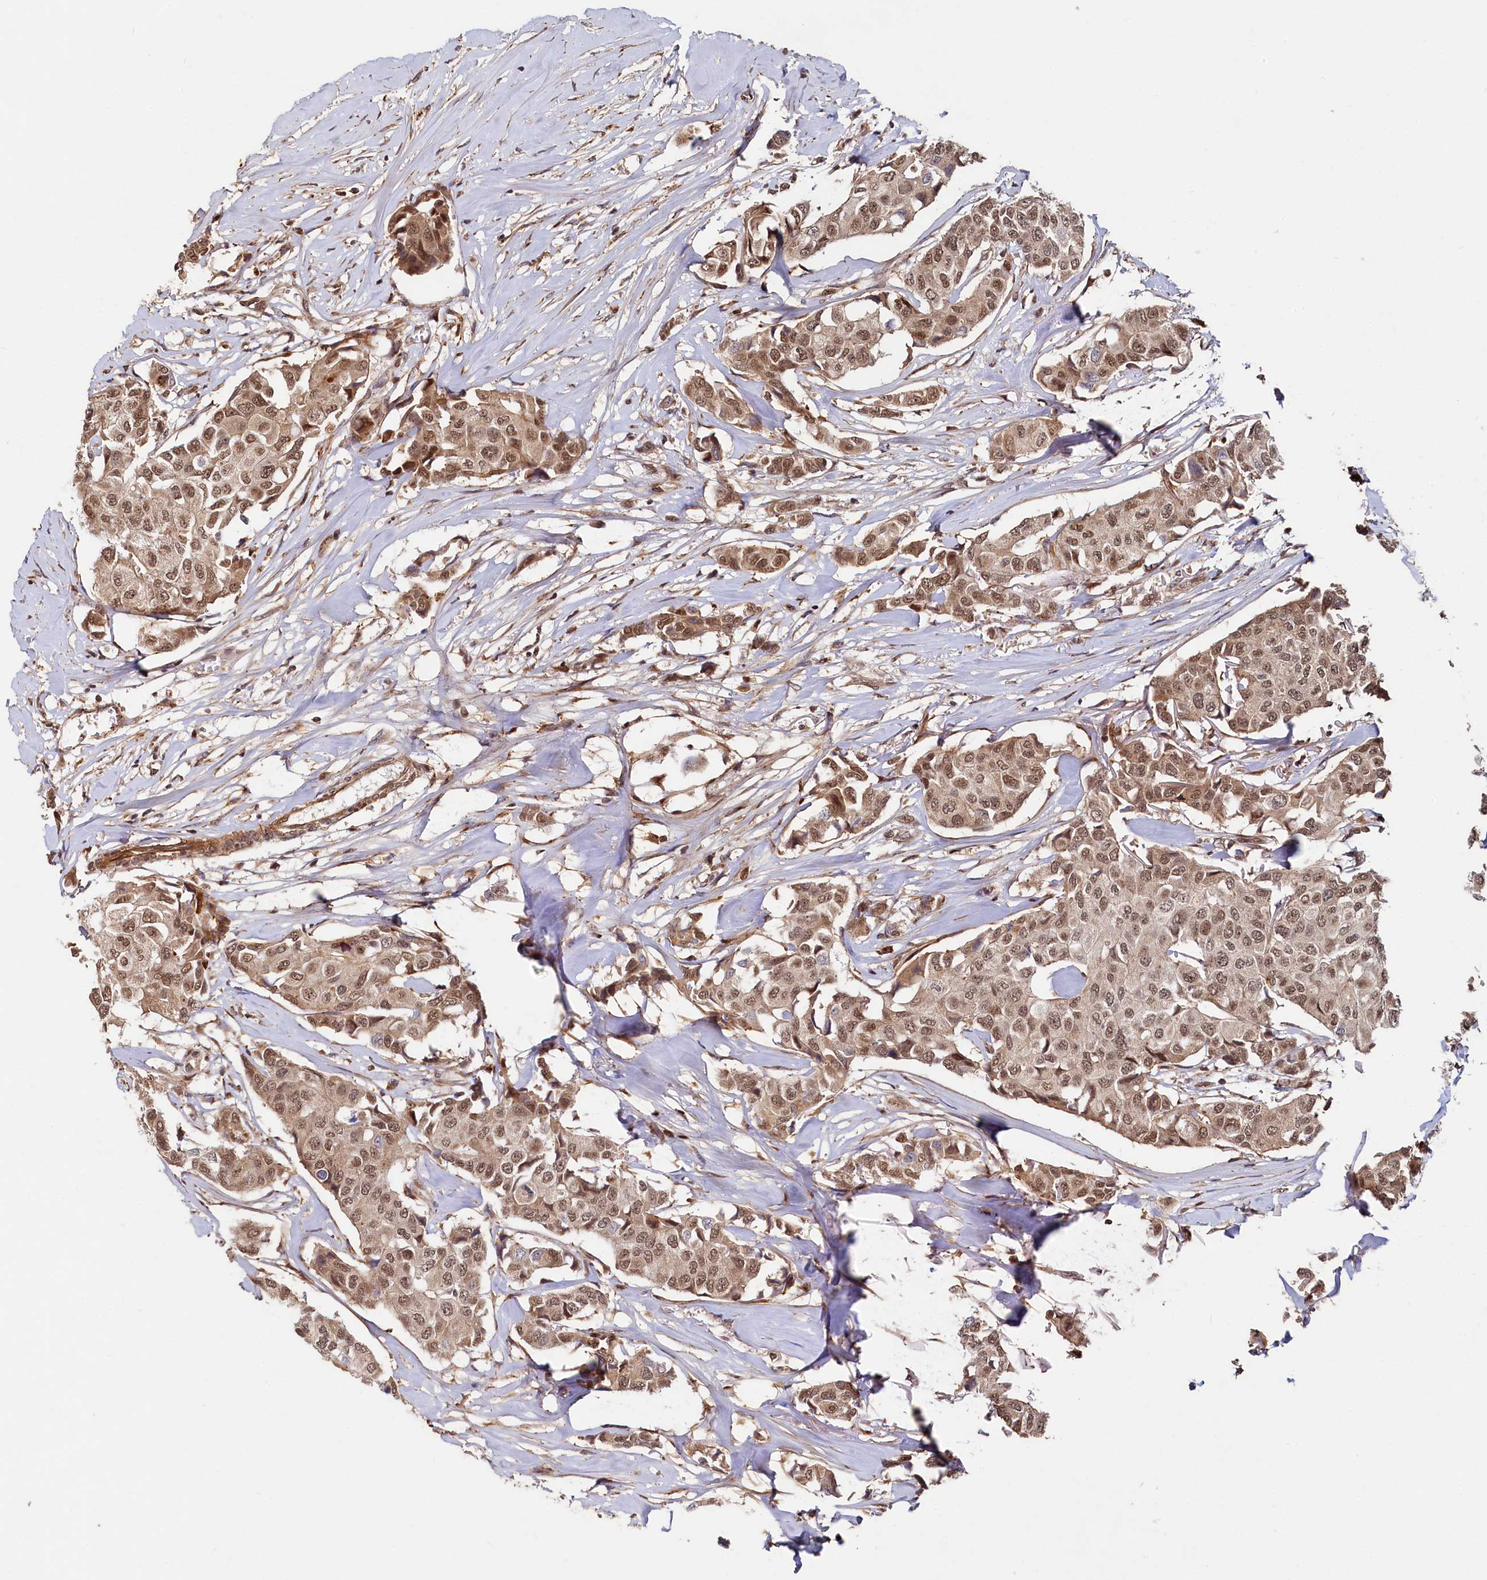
{"staining": {"intensity": "moderate", "quantity": ">75%", "location": "nuclear"}, "tissue": "breast cancer", "cell_type": "Tumor cells", "image_type": "cancer", "snomed": [{"axis": "morphology", "description": "Duct carcinoma"}, {"axis": "topography", "description": "Breast"}], "caption": "An image of breast intraductal carcinoma stained for a protein shows moderate nuclear brown staining in tumor cells.", "gene": "TRIM23", "patient": {"sex": "female", "age": 80}}